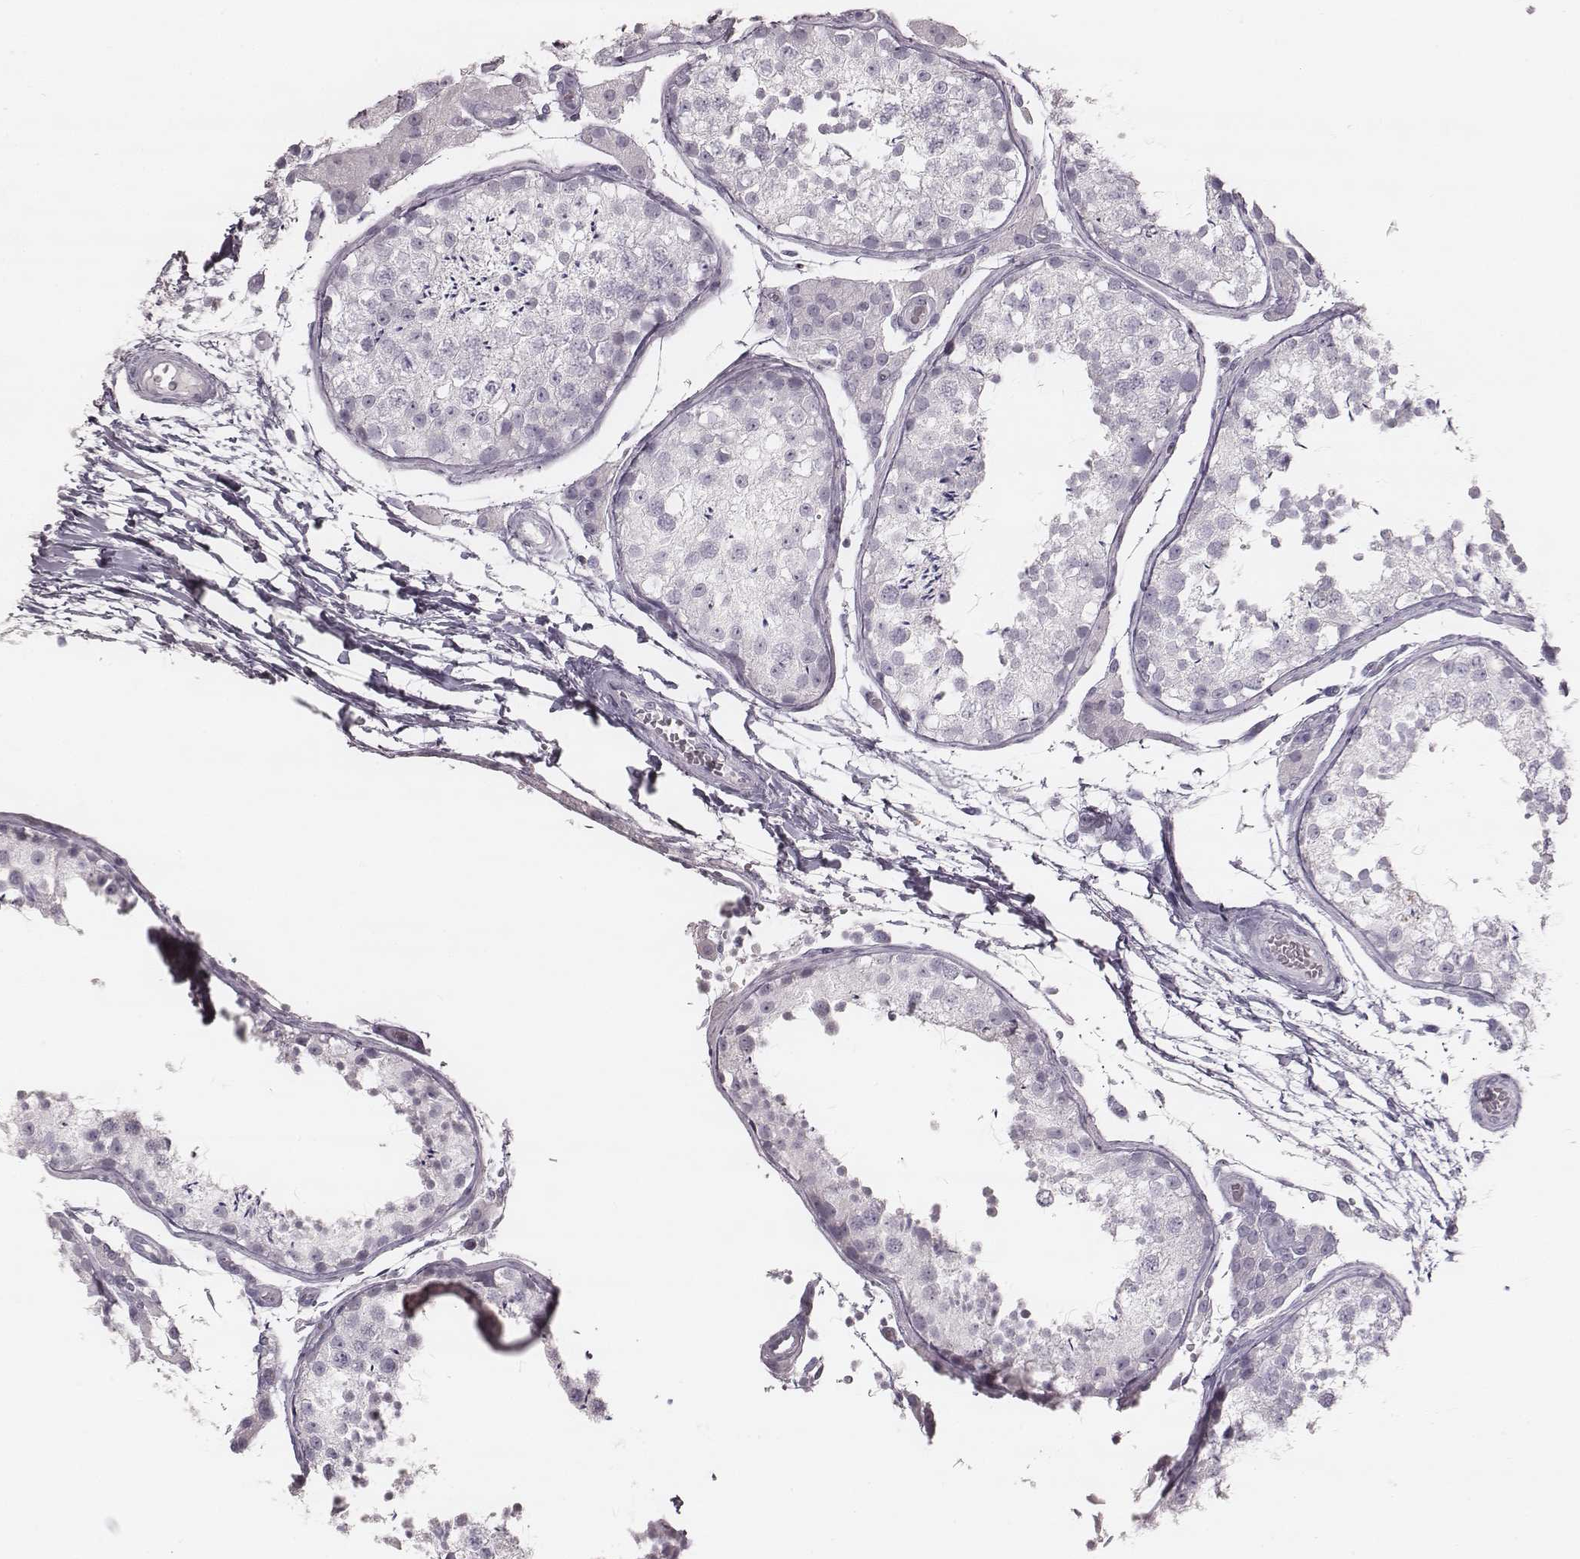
{"staining": {"intensity": "negative", "quantity": "none", "location": "none"}, "tissue": "testis", "cell_type": "Cells in seminiferous ducts", "image_type": "normal", "snomed": [{"axis": "morphology", "description": "Normal tissue, NOS"}, {"axis": "topography", "description": "Testis"}], "caption": "The image shows no significant staining in cells in seminiferous ducts of testis. (DAB (3,3'-diaminobenzidine) immunohistochemistry, high magnification).", "gene": "ENSG00000285837", "patient": {"sex": "male", "age": 29}}